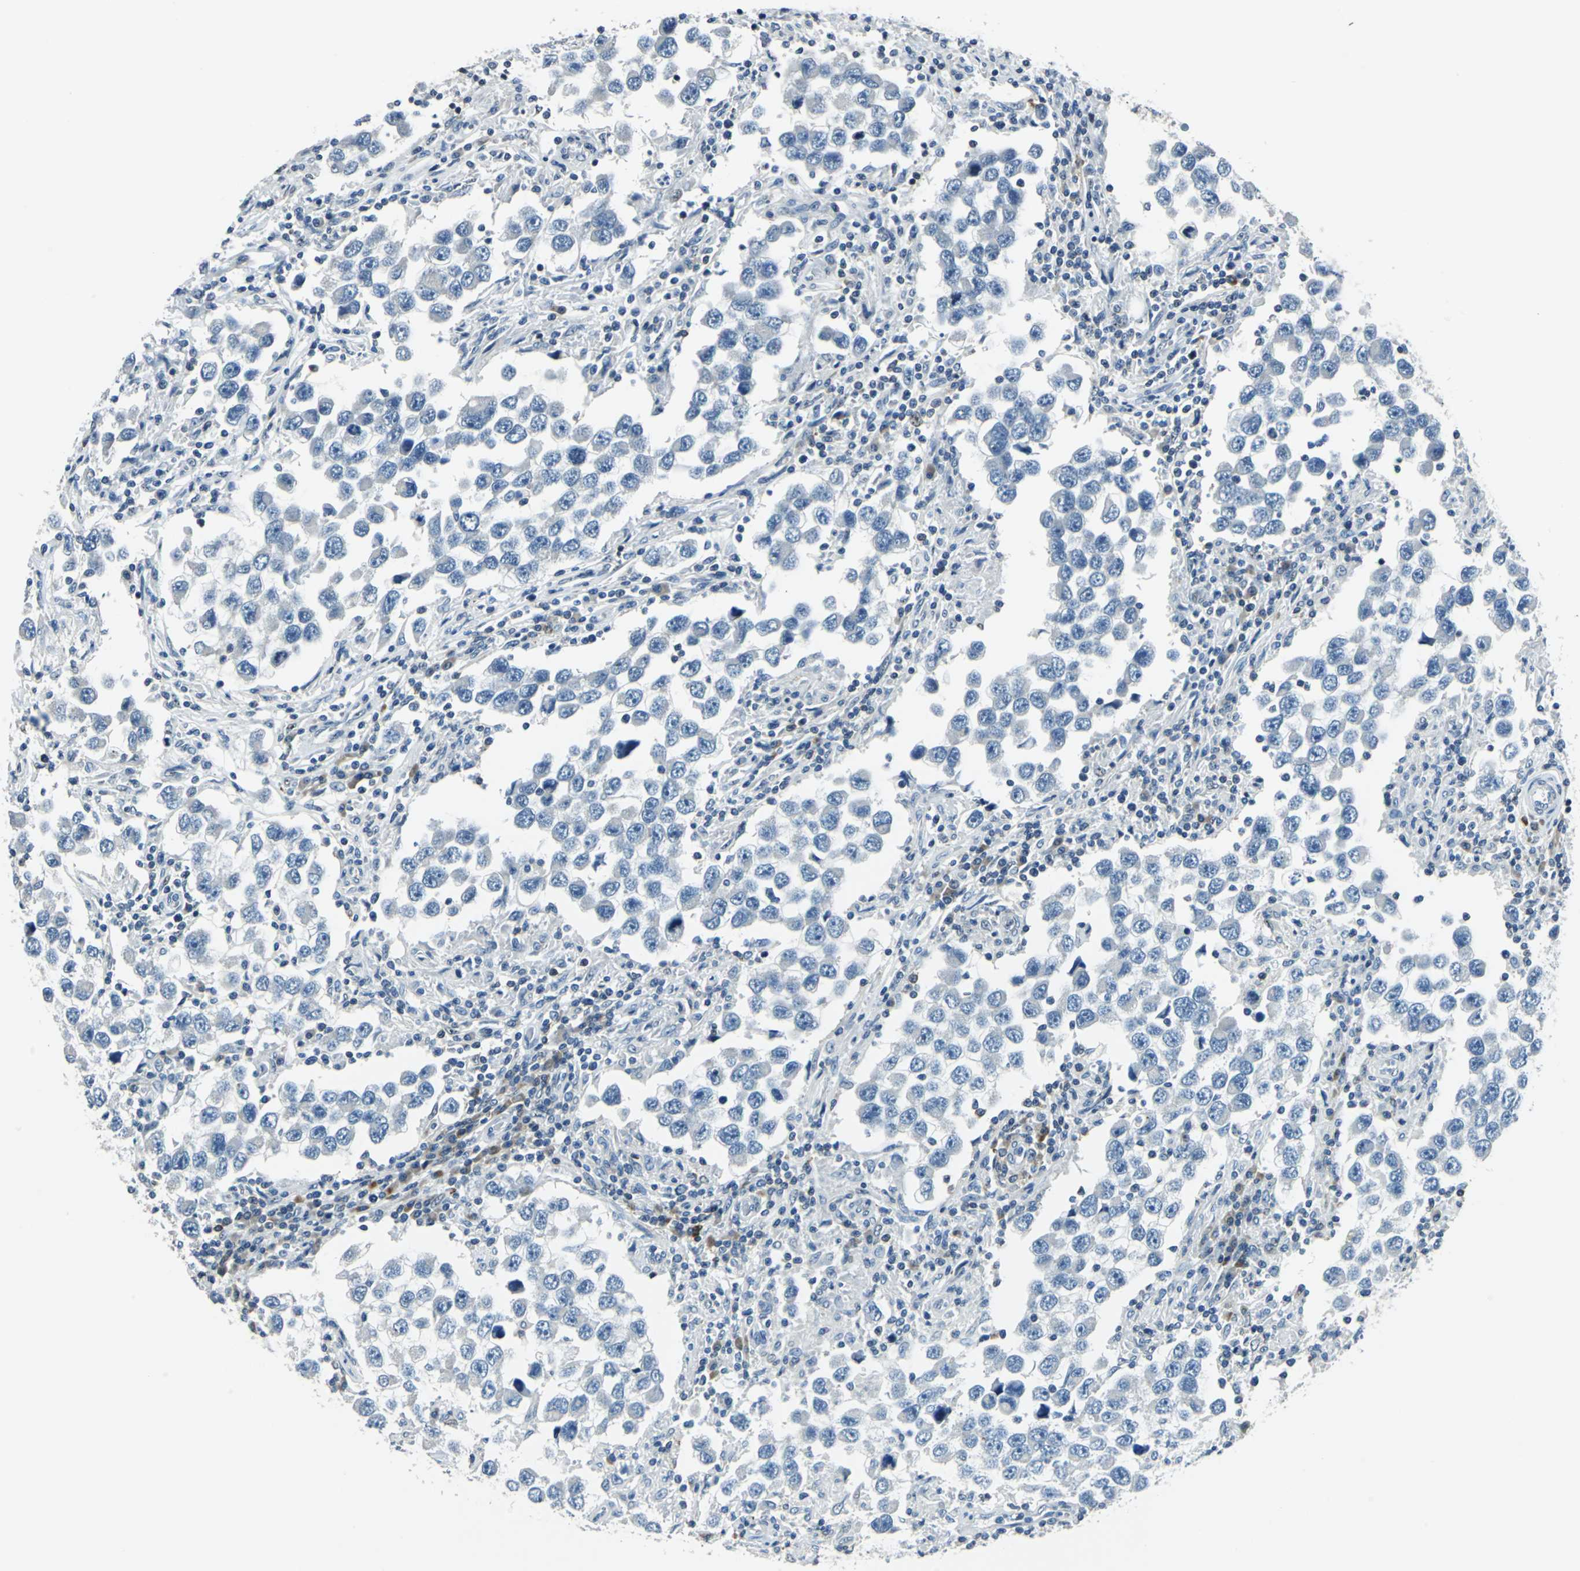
{"staining": {"intensity": "negative", "quantity": "none", "location": "none"}, "tissue": "testis cancer", "cell_type": "Tumor cells", "image_type": "cancer", "snomed": [{"axis": "morphology", "description": "Carcinoma, Embryonal, NOS"}, {"axis": "topography", "description": "Testis"}], "caption": "Testis embryonal carcinoma was stained to show a protein in brown. There is no significant expression in tumor cells. (DAB (3,3'-diaminobenzidine) IHC with hematoxylin counter stain).", "gene": "HCFC2", "patient": {"sex": "male", "age": 21}}